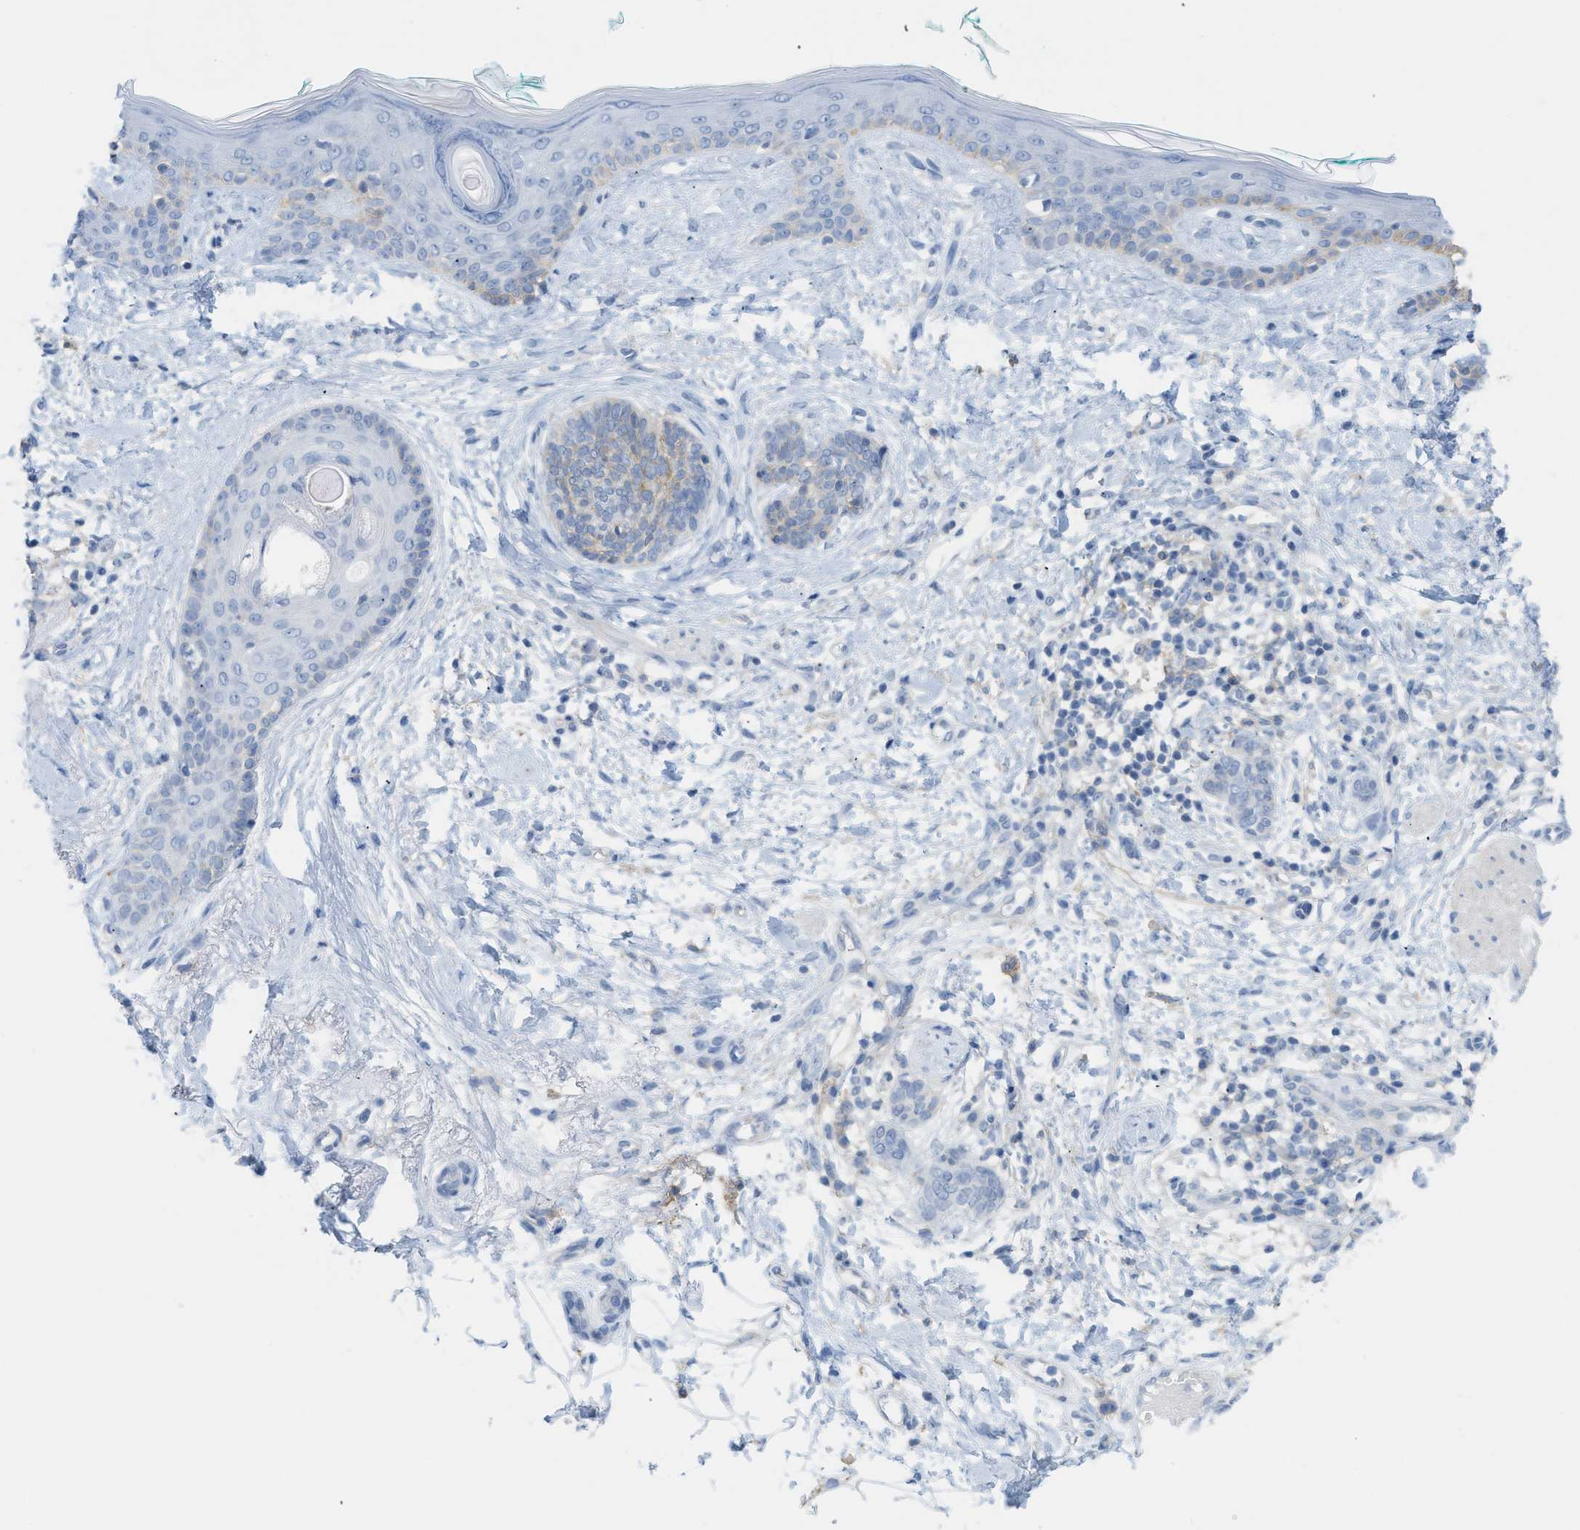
{"staining": {"intensity": "negative", "quantity": "none", "location": "none"}, "tissue": "skin cancer", "cell_type": "Tumor cells", "image_type": "cancer", "snomed": [{"axis": "morphology", "description": "Basal cell carcinoma"}, {"axis": "topography", "description": "Skin"}], "caption": "Immunohistochemical staining of human skin basal cell carcinoma shows no significant staining in tumor cells.", "gene": "SLC3A2", "patient": {"sex": "female", "age": 84}}